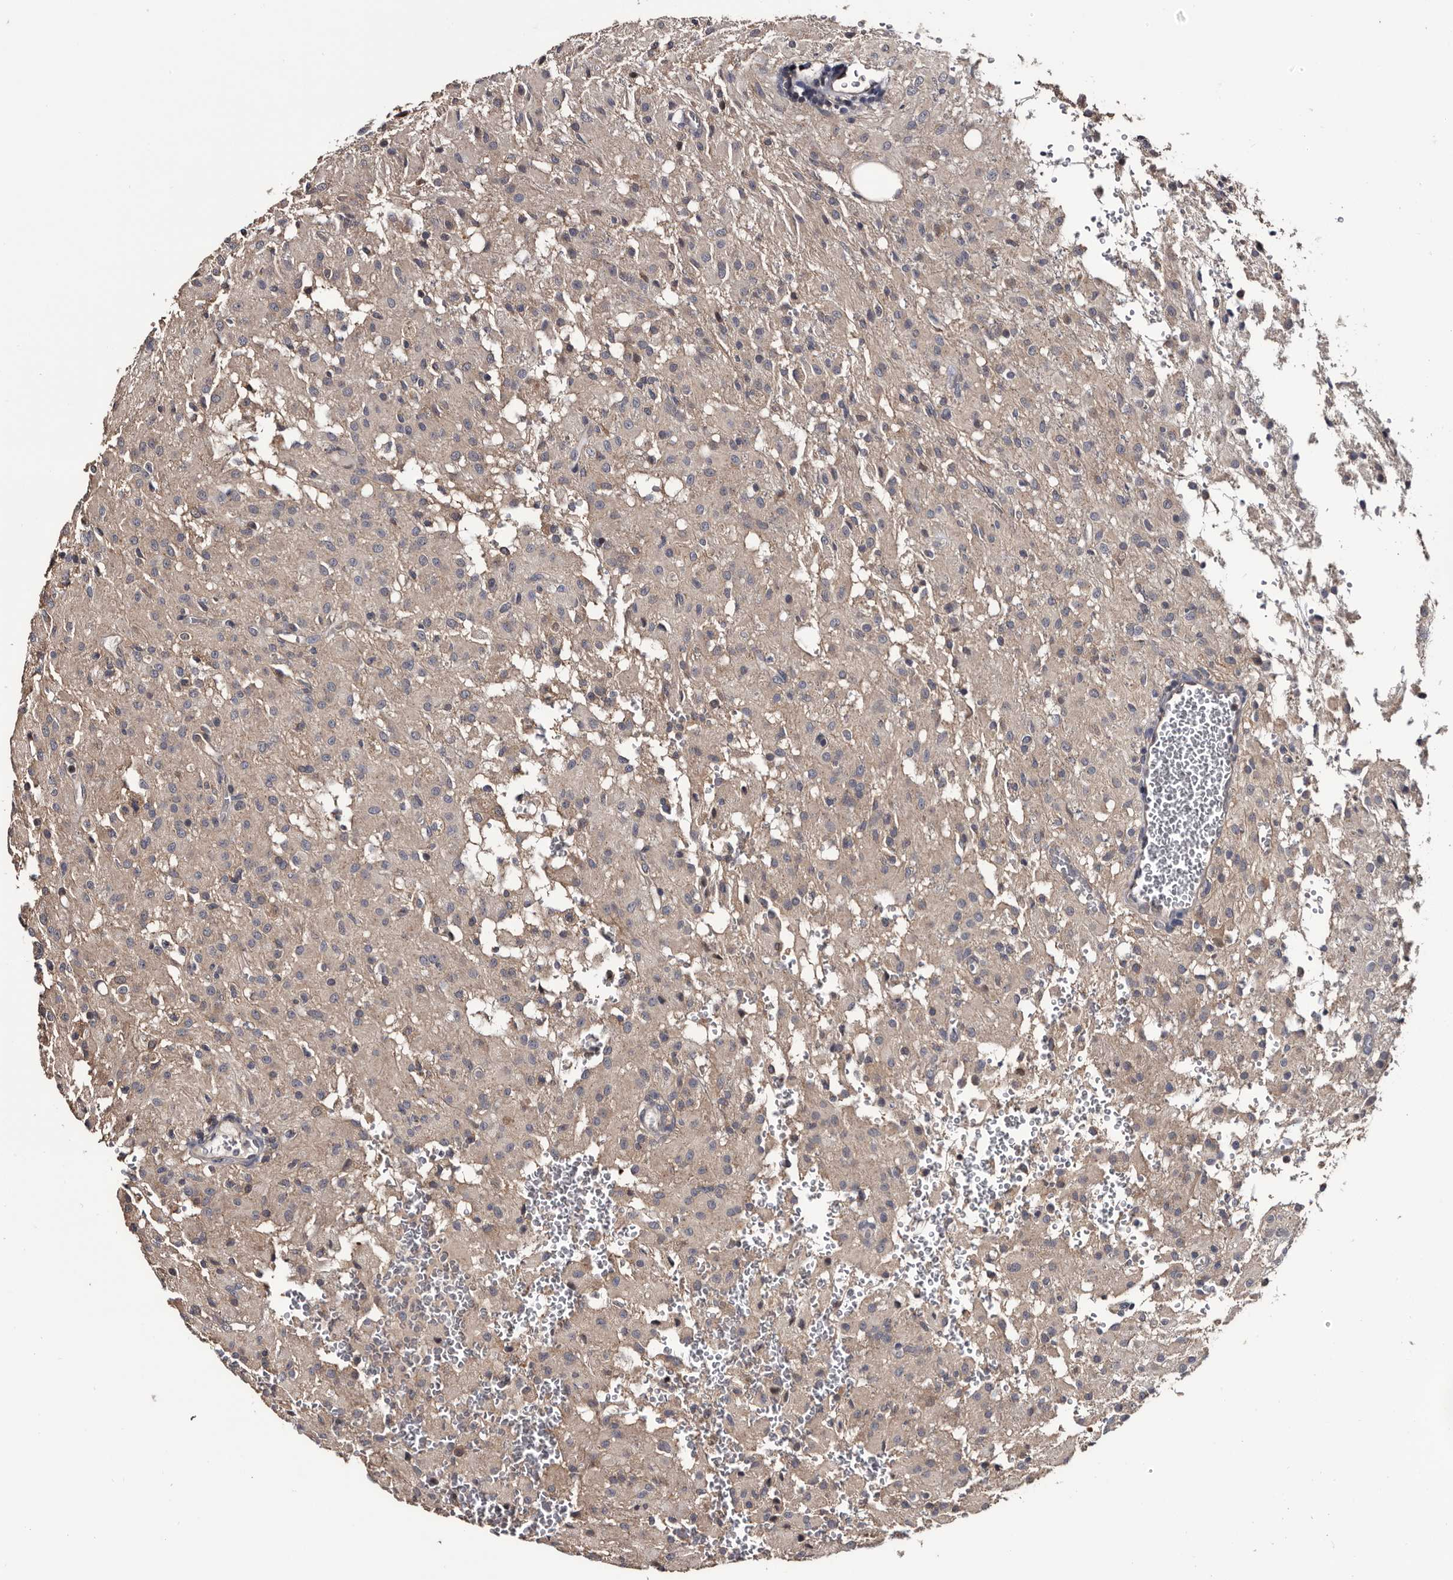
{"staining": {"intensity": "negative", "quantity": "none", "location": "none"}, "tissue": "glioma", "cell_type": "Tumor cells", "image_type": "cancer", "snomed": [{"axis": "morphology", "description": "Glioma, malignant, High grade"}, {"axis": "topography", "description": "Brain"}], "caption": "A high-resolution image shows immunohistochemistry (IHC) staining of glioma, which shows no significant staining in tumor cells.", "gene": "TTI2", "patient": {"sex": "female", "age": 59}}